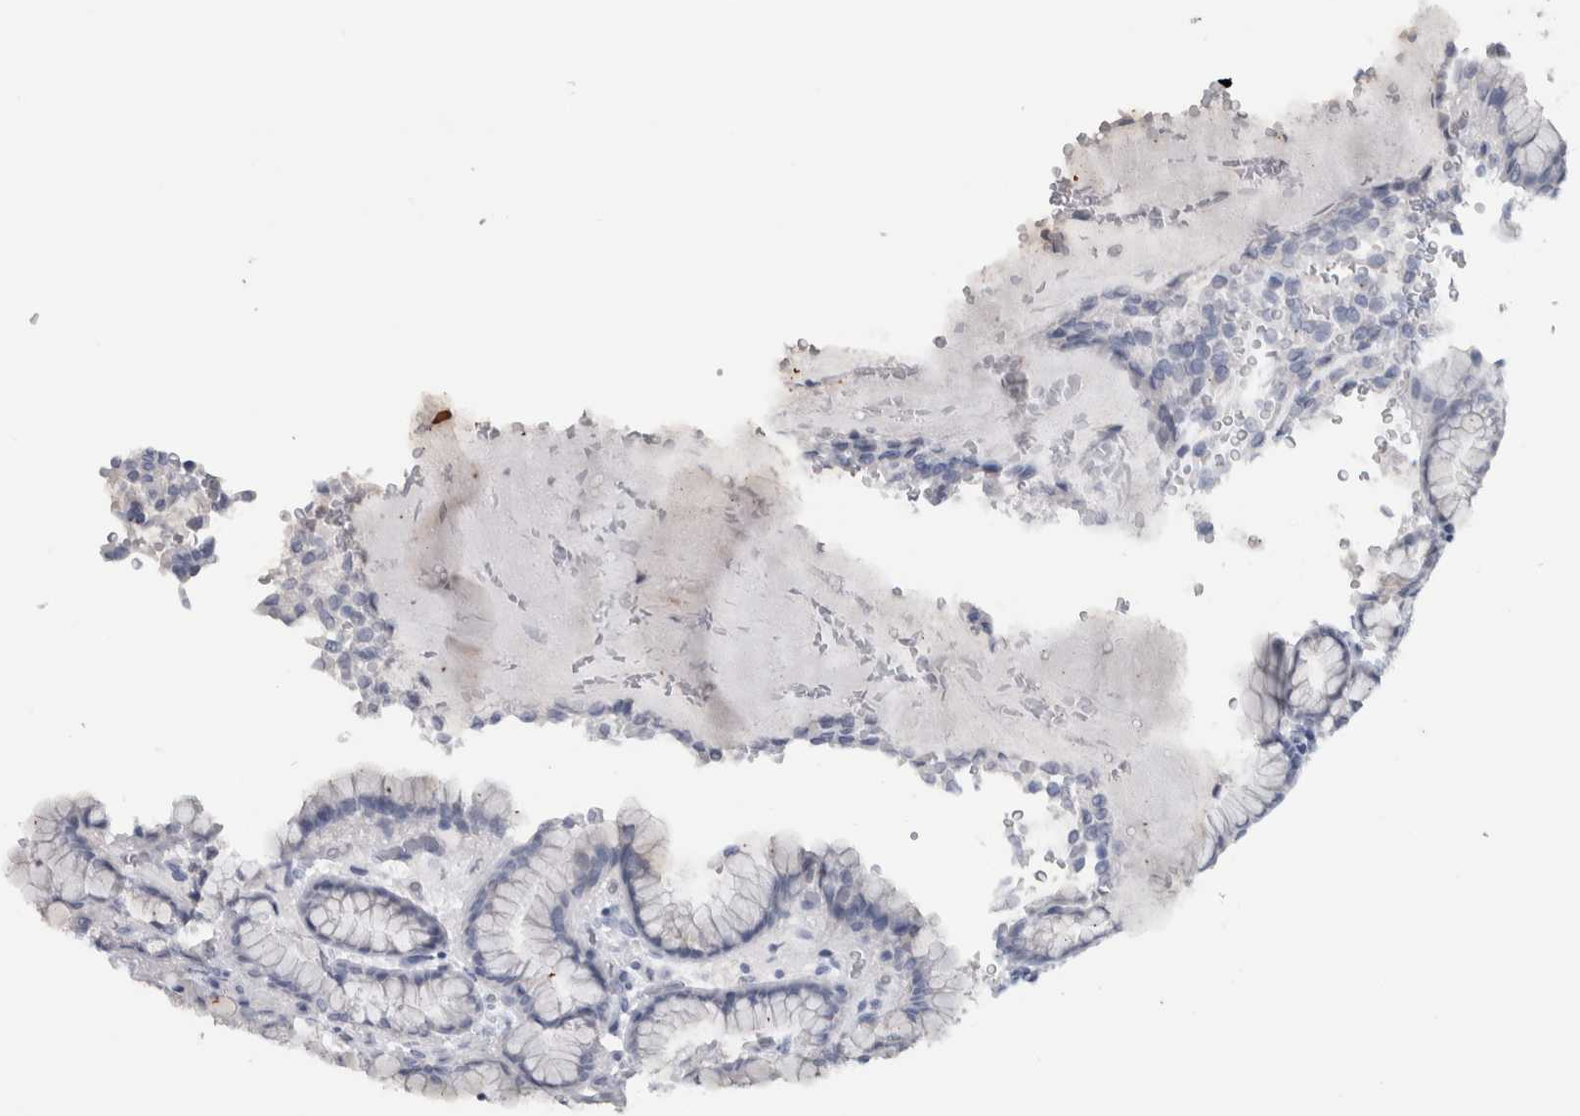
{"staining": {"intensity": "moderate", "quantity": "<25%", "location": "cytoplasmic/membranous"}, "tissue": "stomach", "cell_type": "Glandular cells", "image_type": "normal", "snomed": [{"axis": "morphology", "description": "Normal tissue, NOS"}, {"axis": "topography", "description": "Stomach"}], "caption": "This image shows immunohistochemistry staining of normal stomach, with low moderate cytoplasmic/membranous positivity in approximately <25% of glandular cells.", "gene": "ADAM2", "patient": {"sex": "male", "age": 42}}